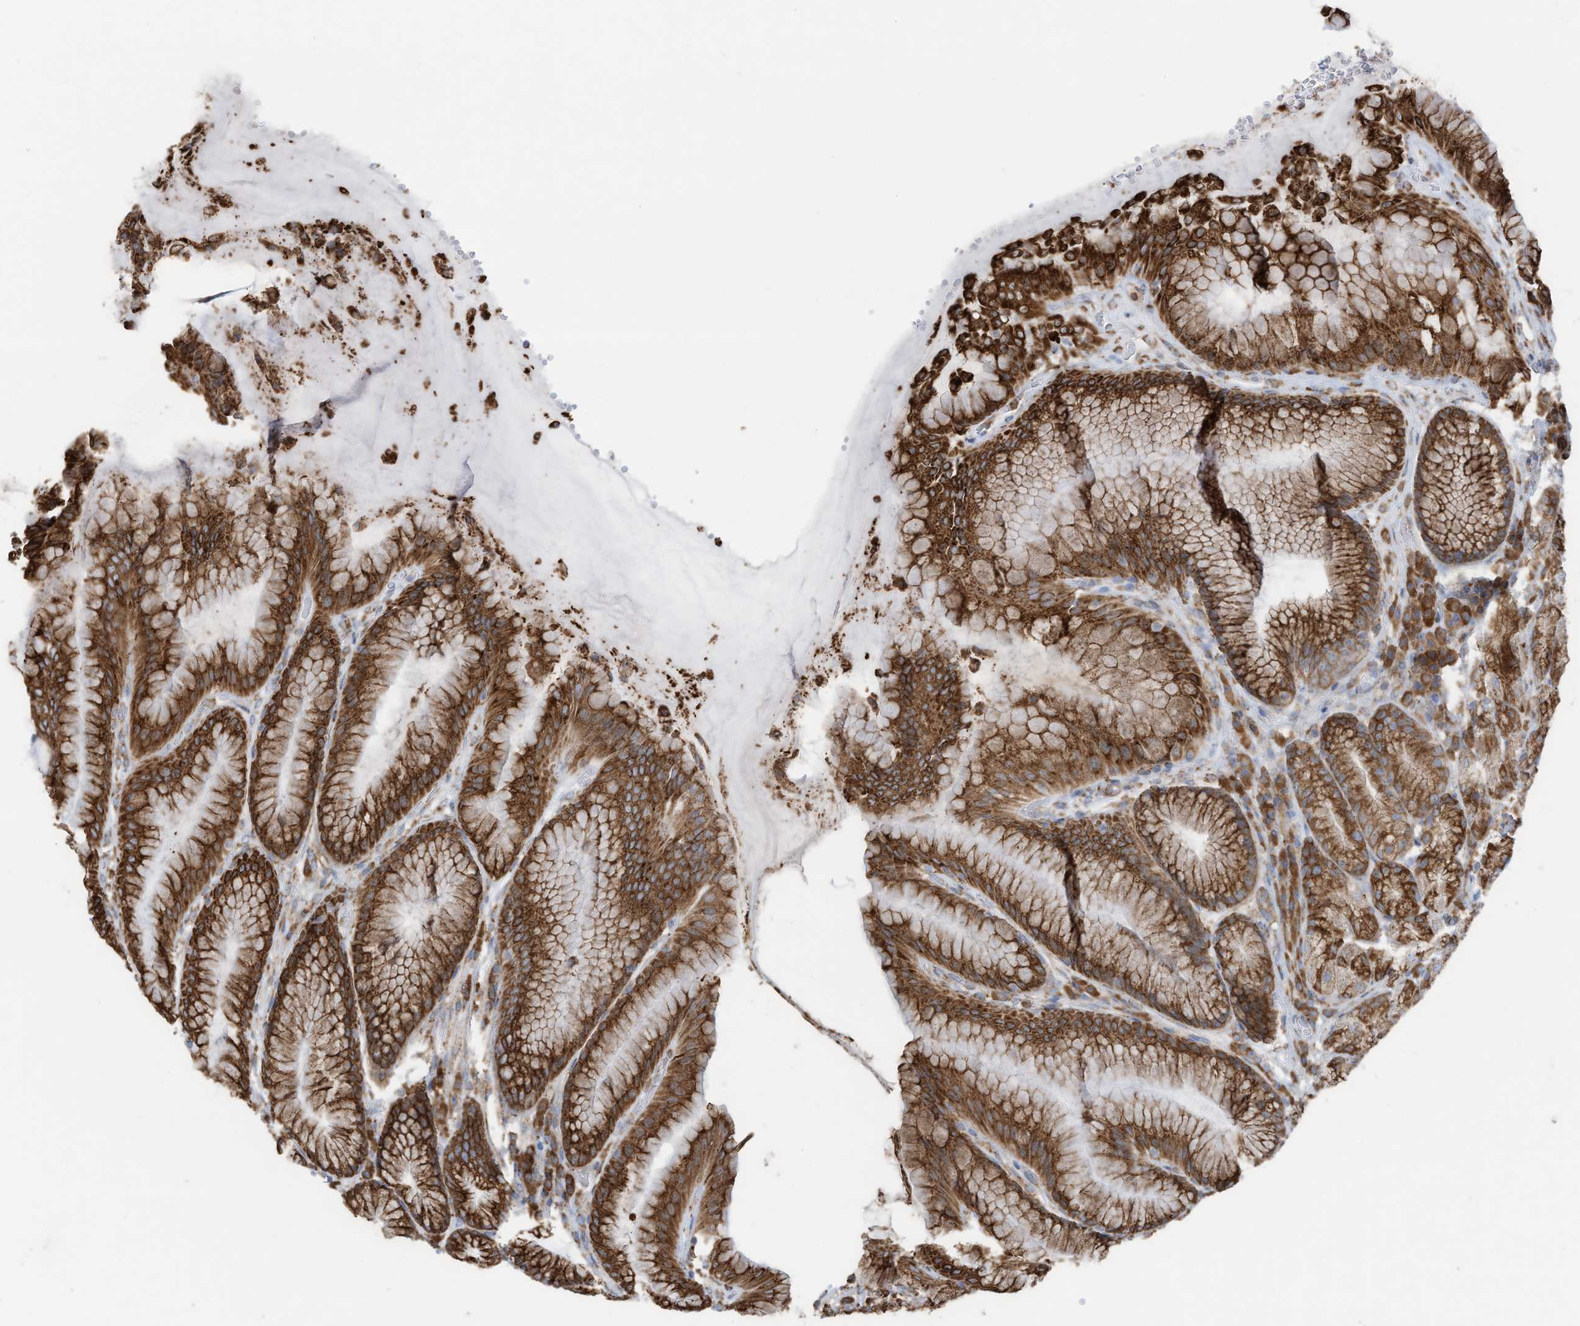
{"staining": {"intensity": "strong", "quantity": ">75%", "location": "cytoplasmic/membranous"}, "tissue": "stomach", "cell_type": "Glandular cells", "image_type": "normal", "snomed": [{"axis": "morphology", "description": "Normal tissue, NOS"}, {"axis": "topography", "description": "Stomach"}], "caption": "IHC (DAB) staining of unremarkable stomach exhibits strong cytoplasmic/membranous protein positivity in approximately >75% of glandular cells.", "gene": "ZNF354C", "patient": {"sex": "male", "age": 57}}